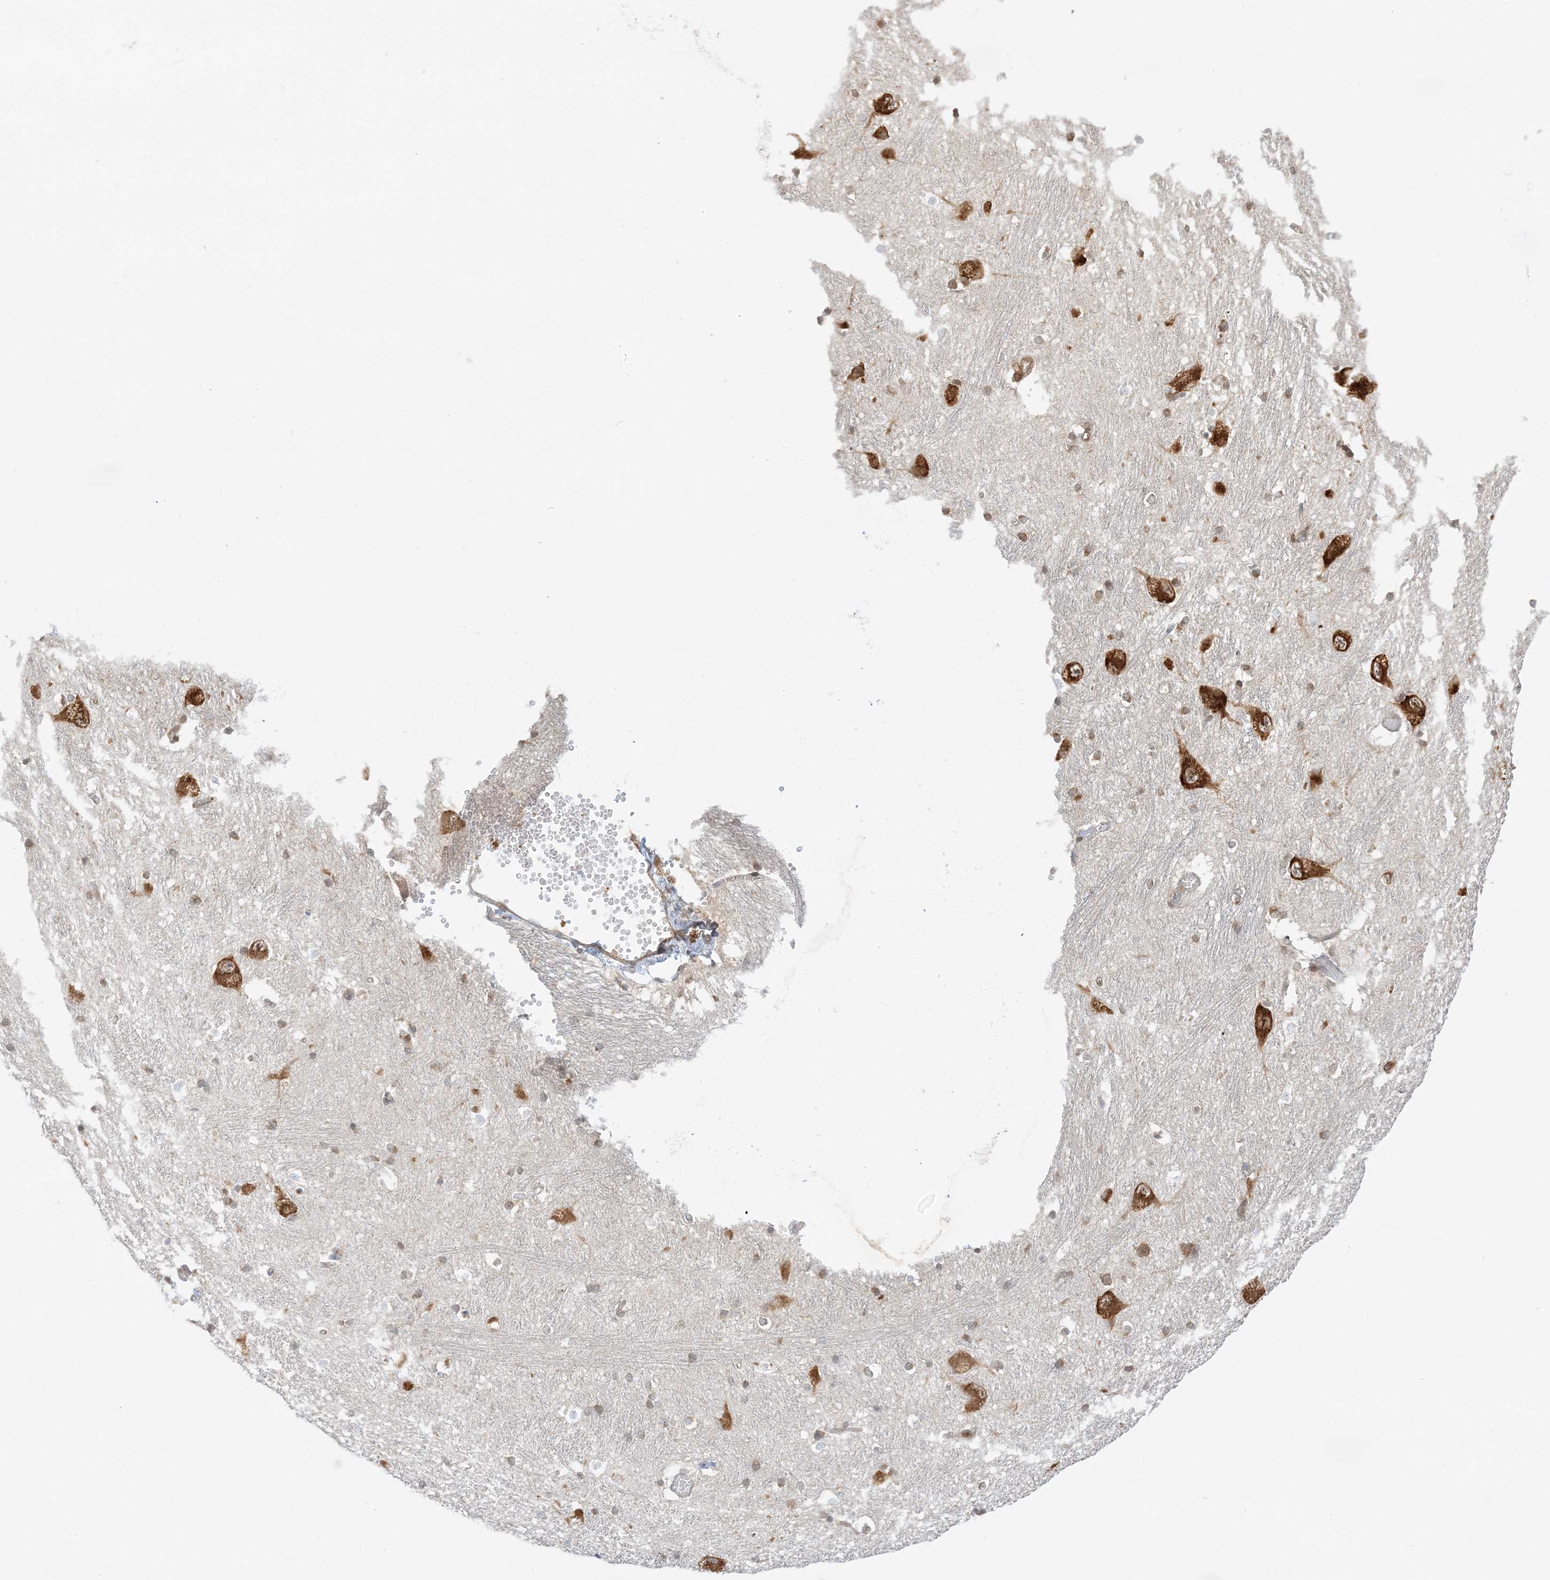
{"staining": {"intensity": "moderate", "quantity": "<25%", "location": "cytoplasmic/membranous"}, "tissue": "caudate", "cell_type": "Glial cells", "image_type": "normal", "snomed": [{"axis": "morphology", "description": "Normal tissue, NOS"}, {"axis": "topography", "description": "Lateral ventricle wall"}], "caption": "Immunohistochemical staining of unremarkable caudate displays low levels of moderate cytoplasmic/membranous positivity in approximately <25% of glial cells. (Brightfield microscopy of DAB IHC at high magnification).", "gene": "UBAP2L", "patient": {"sex": "male", "age": 37}}